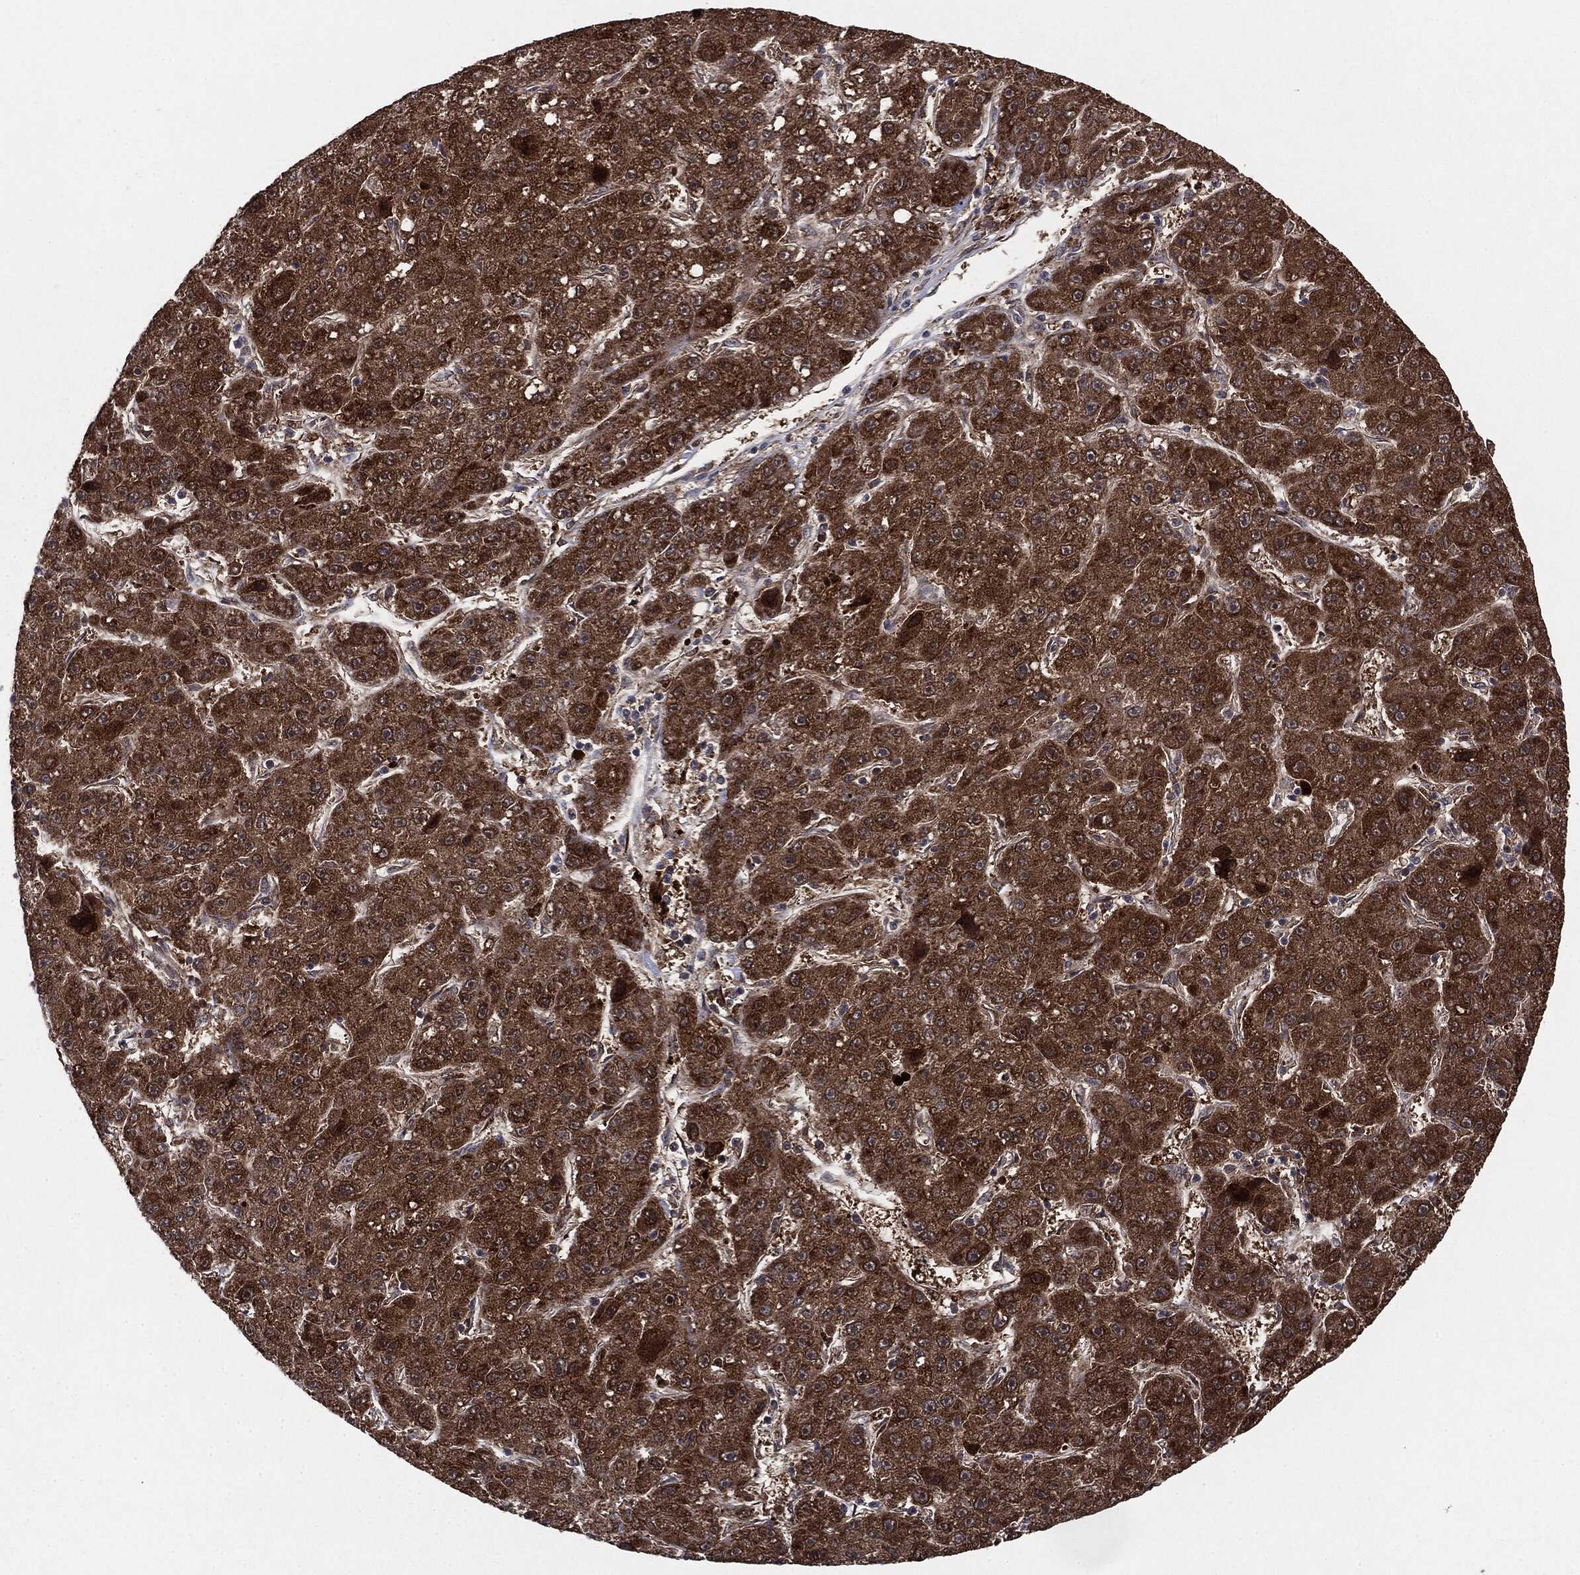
{"staining": {"intensity": "strong", "quantity": ">75%", "location": "cytoplasmic/membranous"}, "tissue": "liver cancer", "cell_type": "Tumor cells", "image_type": "cancer", "snomed": [{"axis": "morphology", "description": "Carcinoma, Hepatocellular, NOS"}, {"axis": "topography", "description": "Liver"}], "caption": "Human hepatocellular carcinoma (liver) stained with a brown dye shows strong cytoplasmic/membranous positive expression in approximately >75% of tumor cells.", "gene": "NME1", "patient": {"sex": "male", "age": 67}}